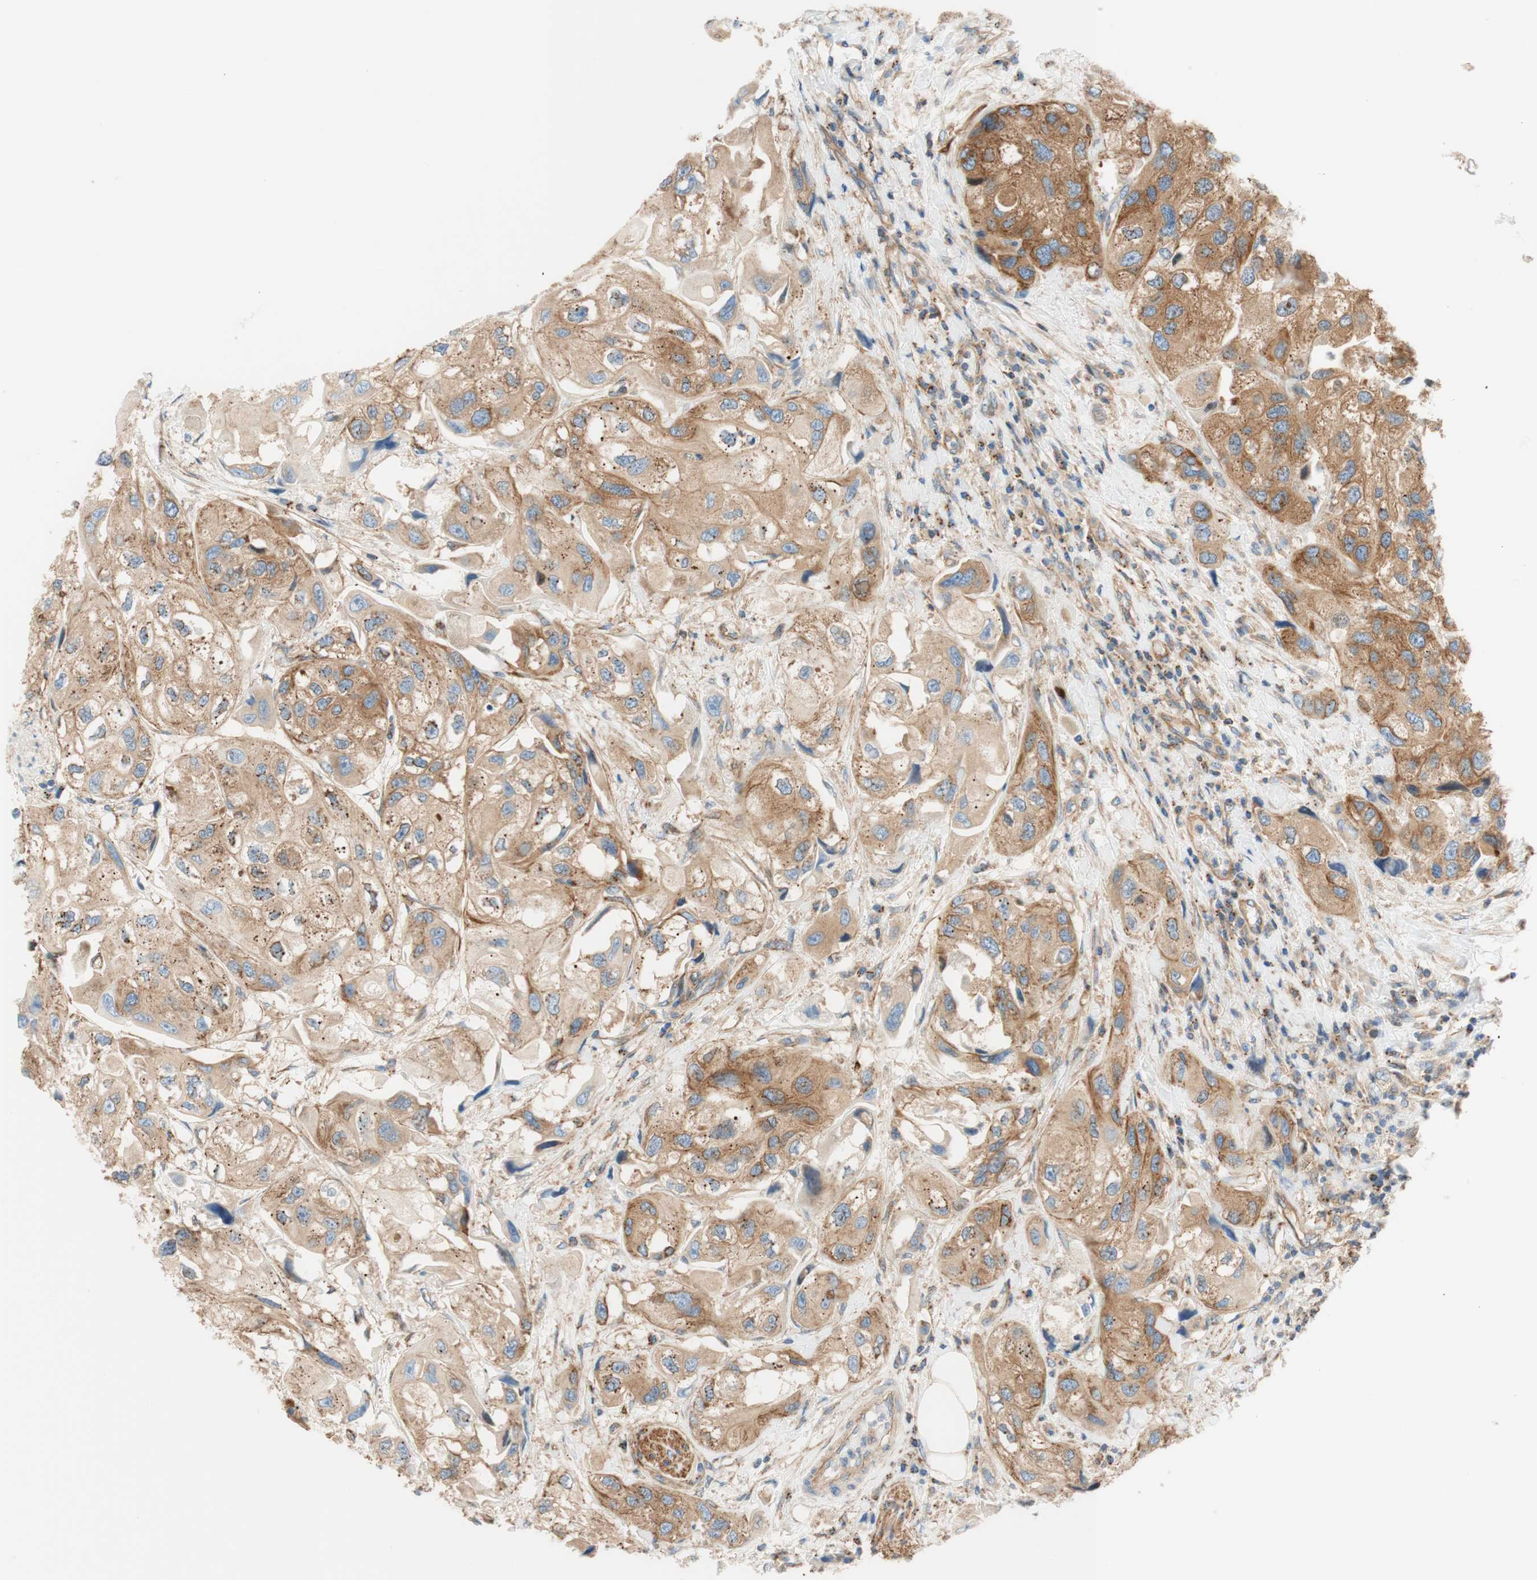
{"staining": {"intensity": "moderate", "quantity": ">75%", "location": "cytoplasmic/membranous"}, "tissue": "urothelial cancer", "cell_type": "Tumor cells", "image_type": "cancer", "snomed": [{"axis": "morphology", "description": "Urothelial carcinoma, High grade"}, {"axis": "topography", "description": "Urinary bladder"}], "caption": "Immunohistochemistry of high-grade urothelial carcinoma displays medium levels of moderate cytoplasmic/membranous expression in approximately >75% of tumor cells.", "gene": "VPS26A", "patient": {"sex": "female", "age": 64}}